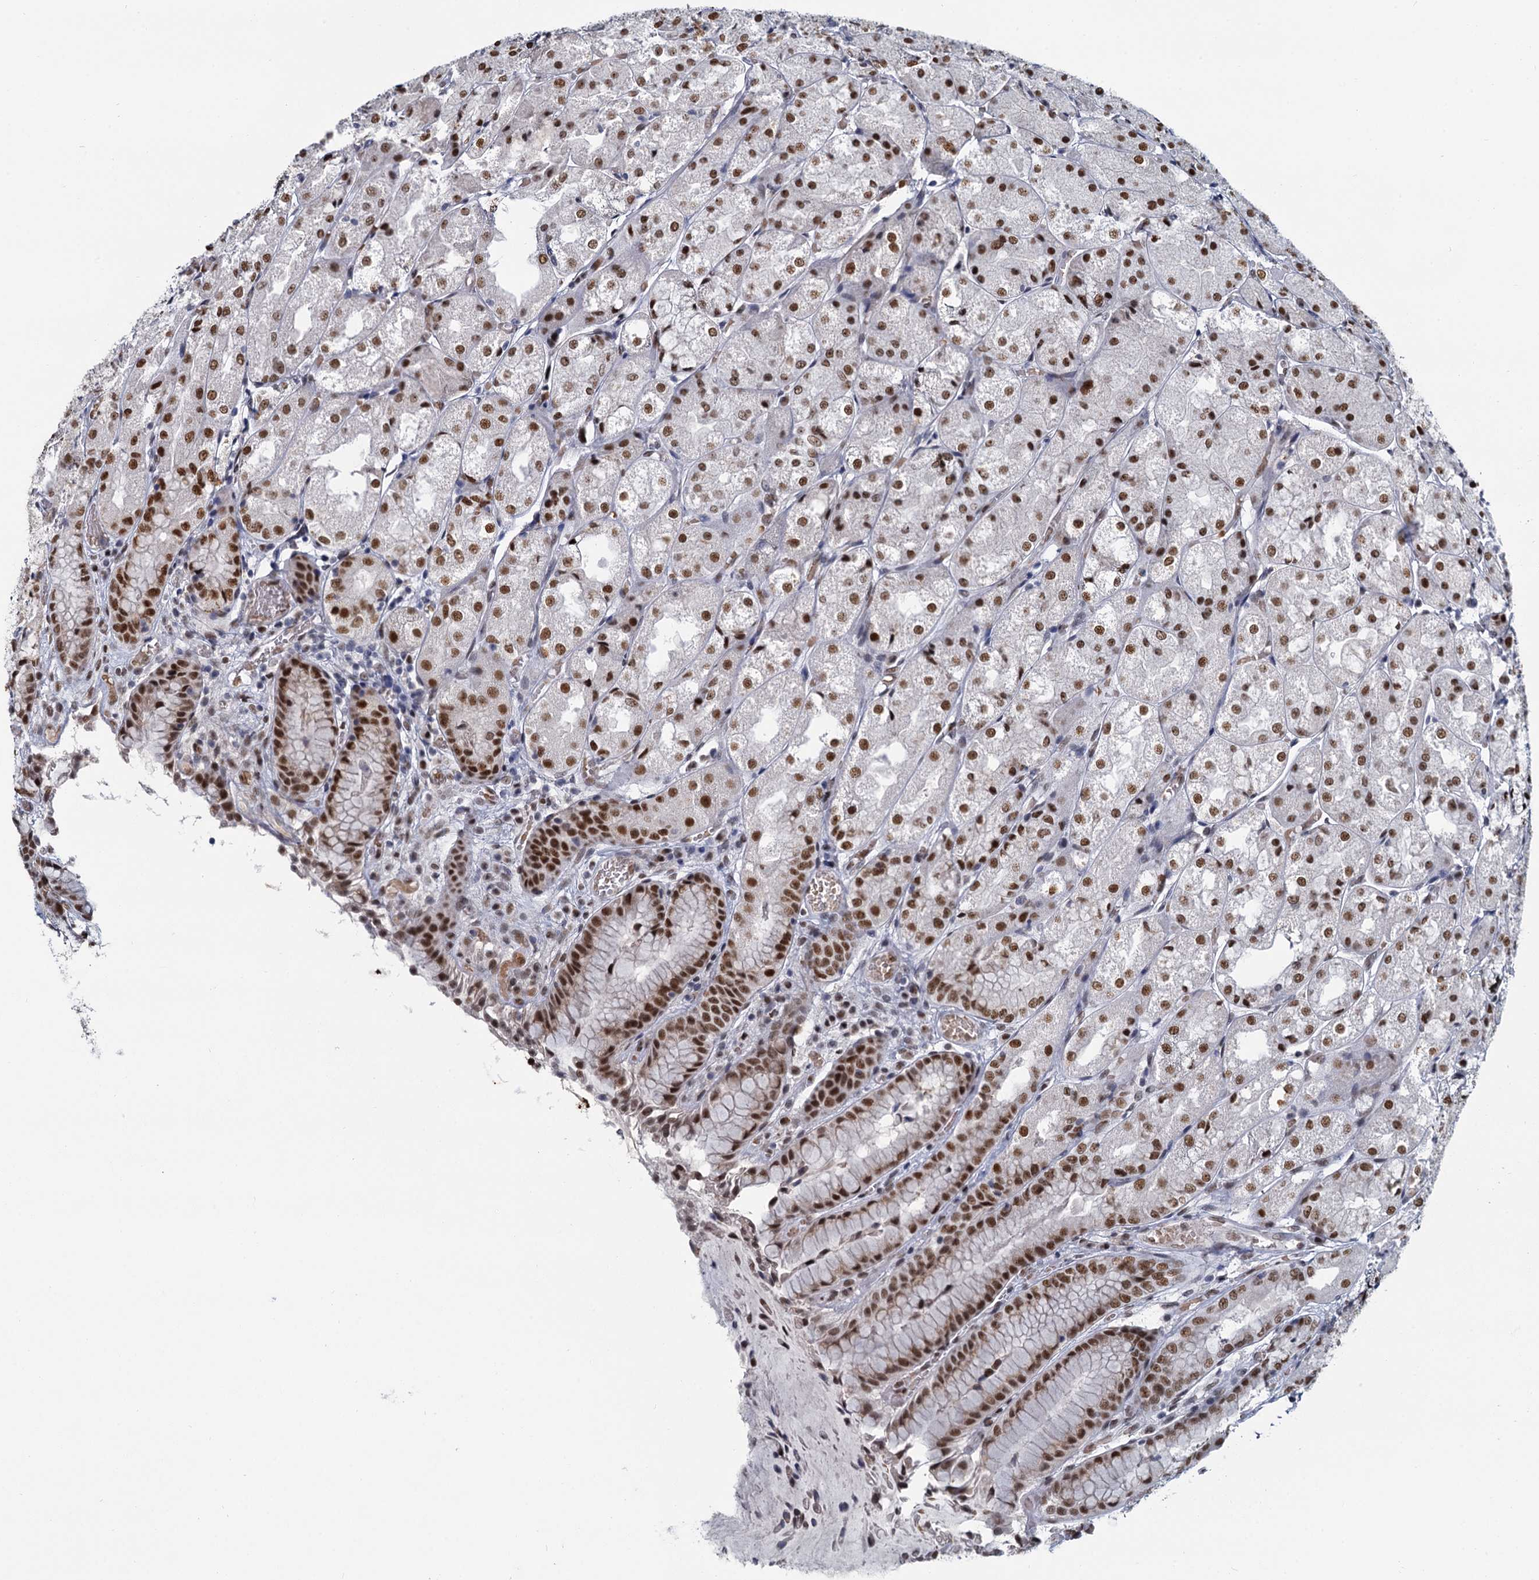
{"staining": {"intensity": "strong", "quantity": ">75%", "location": "nuclear"}, "tissue": "stomach", "cell_type": "Glandular cells", "image_type": "normal", "snomed": [{"axis": "morphology", "description": "Normal tissue, NOS"}, {"axis": "topography", "description": "Stomach, upper"}], "caption": "Immunohistochemistry (IHC) histopathology image of benign stomach: human stomach stained using immunohistochemistry (IHC) shows high levels of strong protein expression localized specifically in the nuclear of glandular cells, appearing as a nuclear brown color.", "gene": "RPRD1A", "patient": {"sex": "male", "age": 72}}